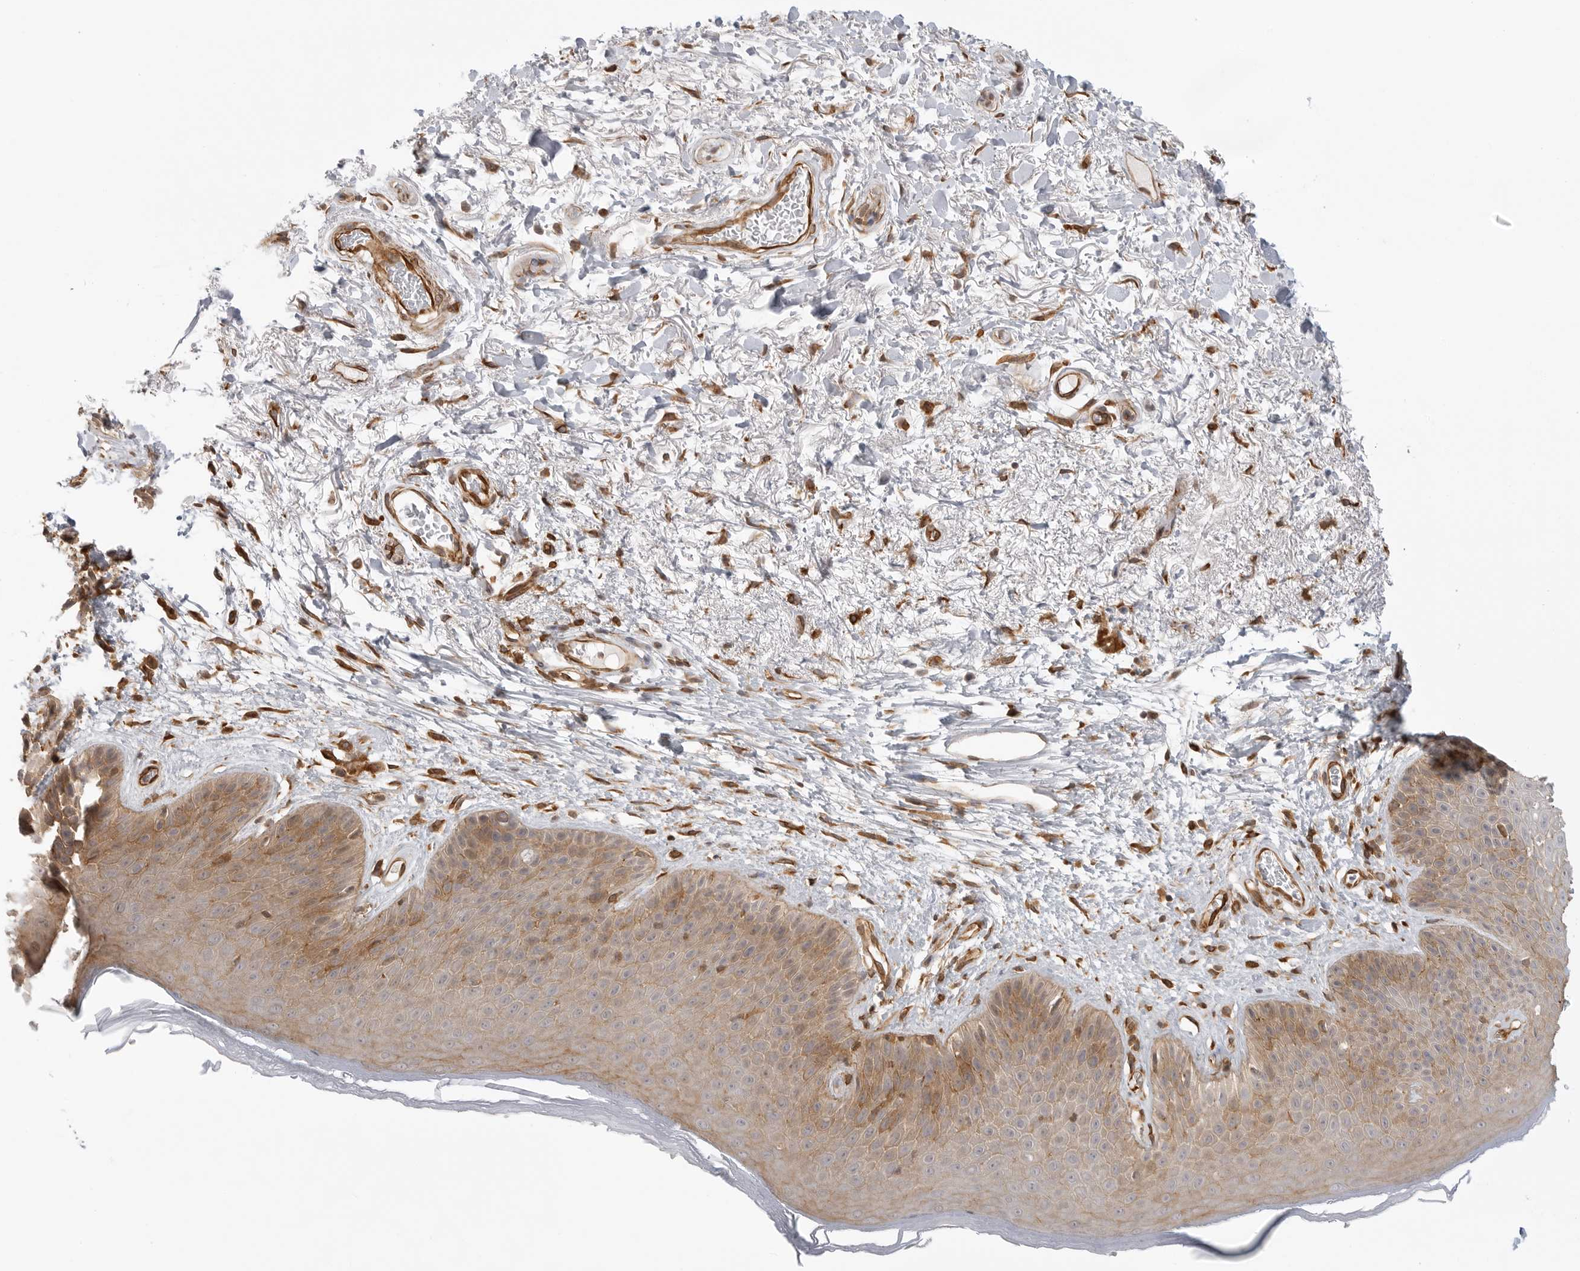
{"staining": {"intensity": "moderate", "quantity": "25%-75%", "location": "cytoplasmic/membranous"}, "tissue": "skin", "cell_type": "Epidermal cells", "image_type": "normal", "snomed": [{"axis": "morphology", "description": "Normal tissue, NOS"}, {"axis": "topography", "description": "Anal"}], "caption": "Protein staining of benign skin demonstrates moderate cytoplasmic/membranous staining in about 25%-75% of epidermal cells.", "gene": "ATOH7", "patient": {"sex": "male", "age": 74}}